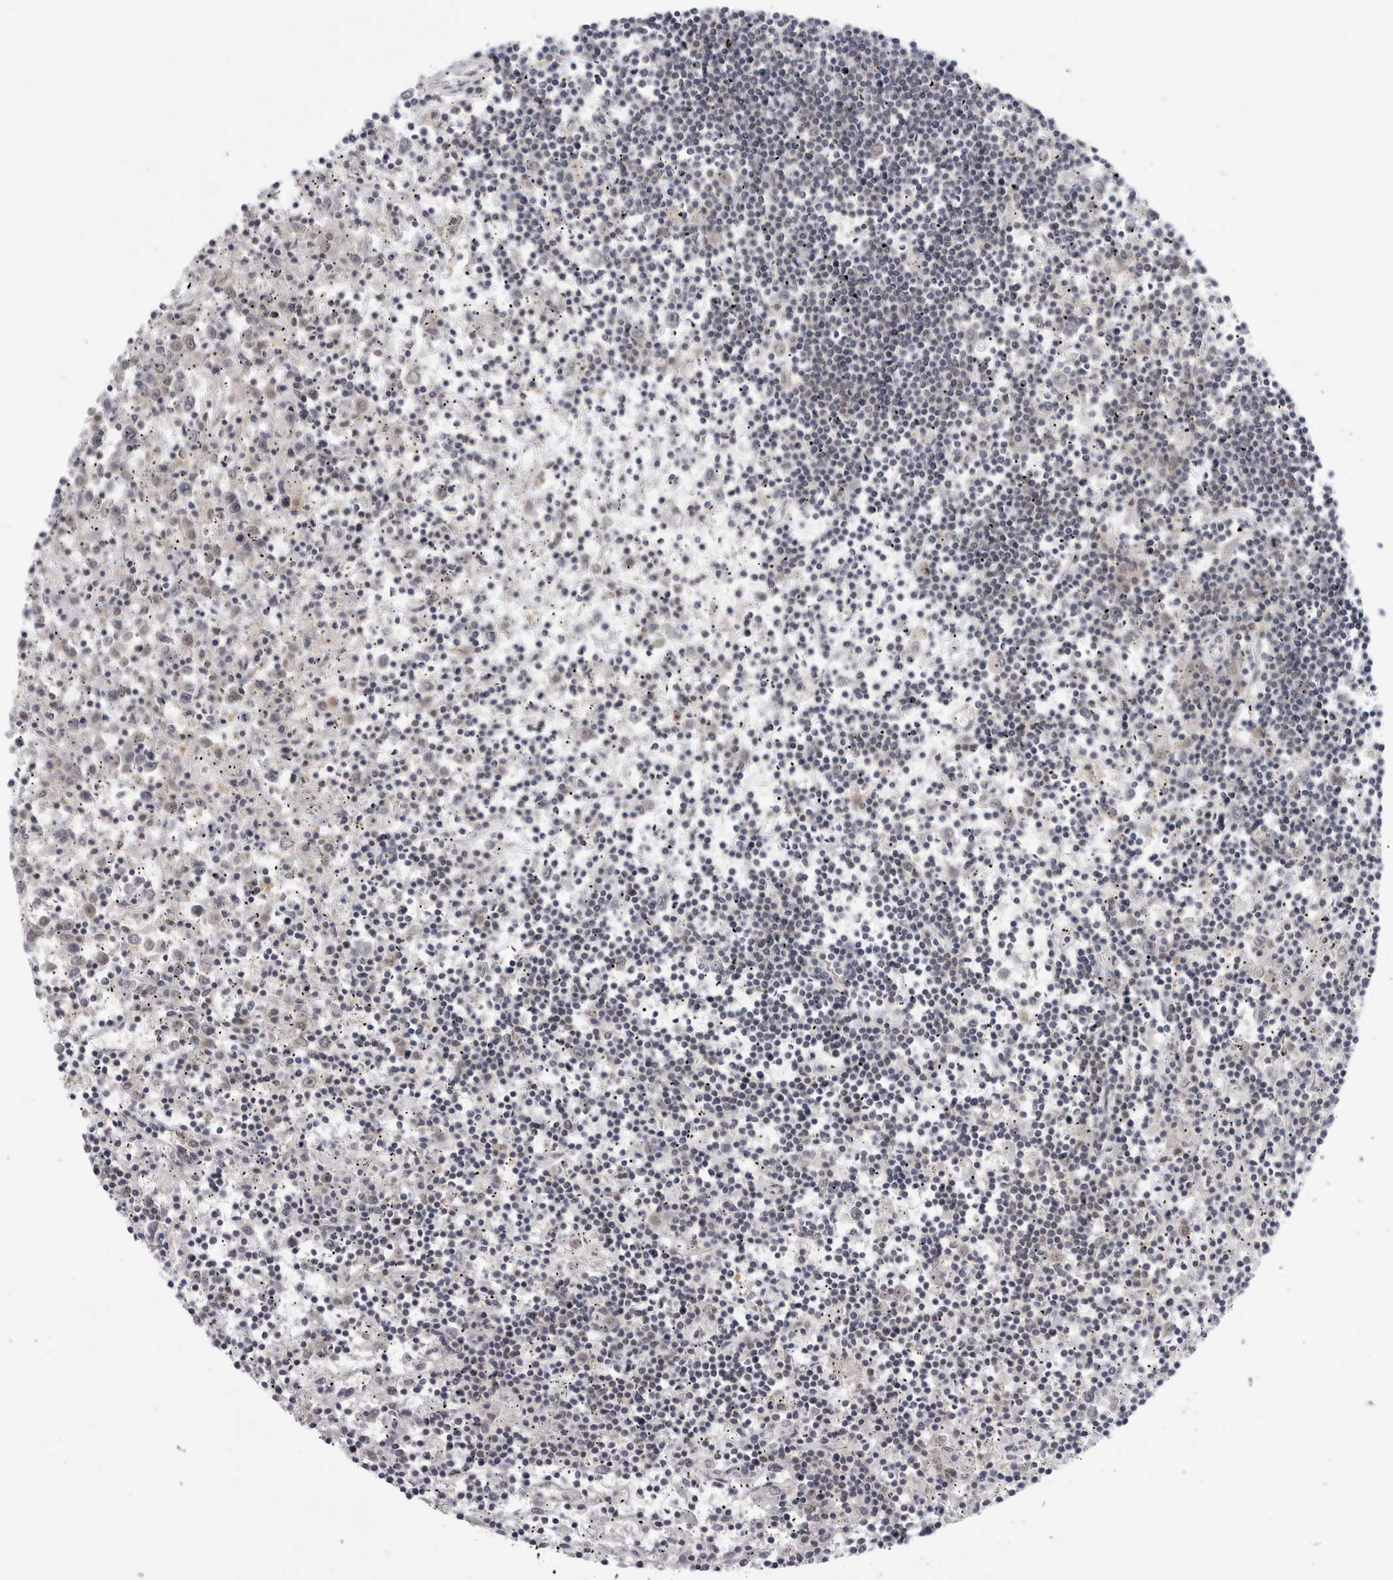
{"staining": {"intensity": "negative", "quantity": "none", "location": "none"}, "tissue": "lymphoma", "cell_type": "Tumor cells", "image_type": "cancer", "snomed": [{"axis": "morphology", "description": "Malignant lymphoma, non-Hodgkin's type, Low grade"}, {"axis": "topography", "description": "Spleen"}], "caption": "There is no significant positivity in tumor cells of low-grade malignant lymphoma, non-Hodgkin's type. (Stains: DAB (3,3'-diaminobenzidine) immunohistochemistry (IHC) with hematoxylin counter stain, Microscopy: brightfield microscopy at high magnification).", "gene": "PSMB2", "patient": {"sex": "male", "age": 76}}